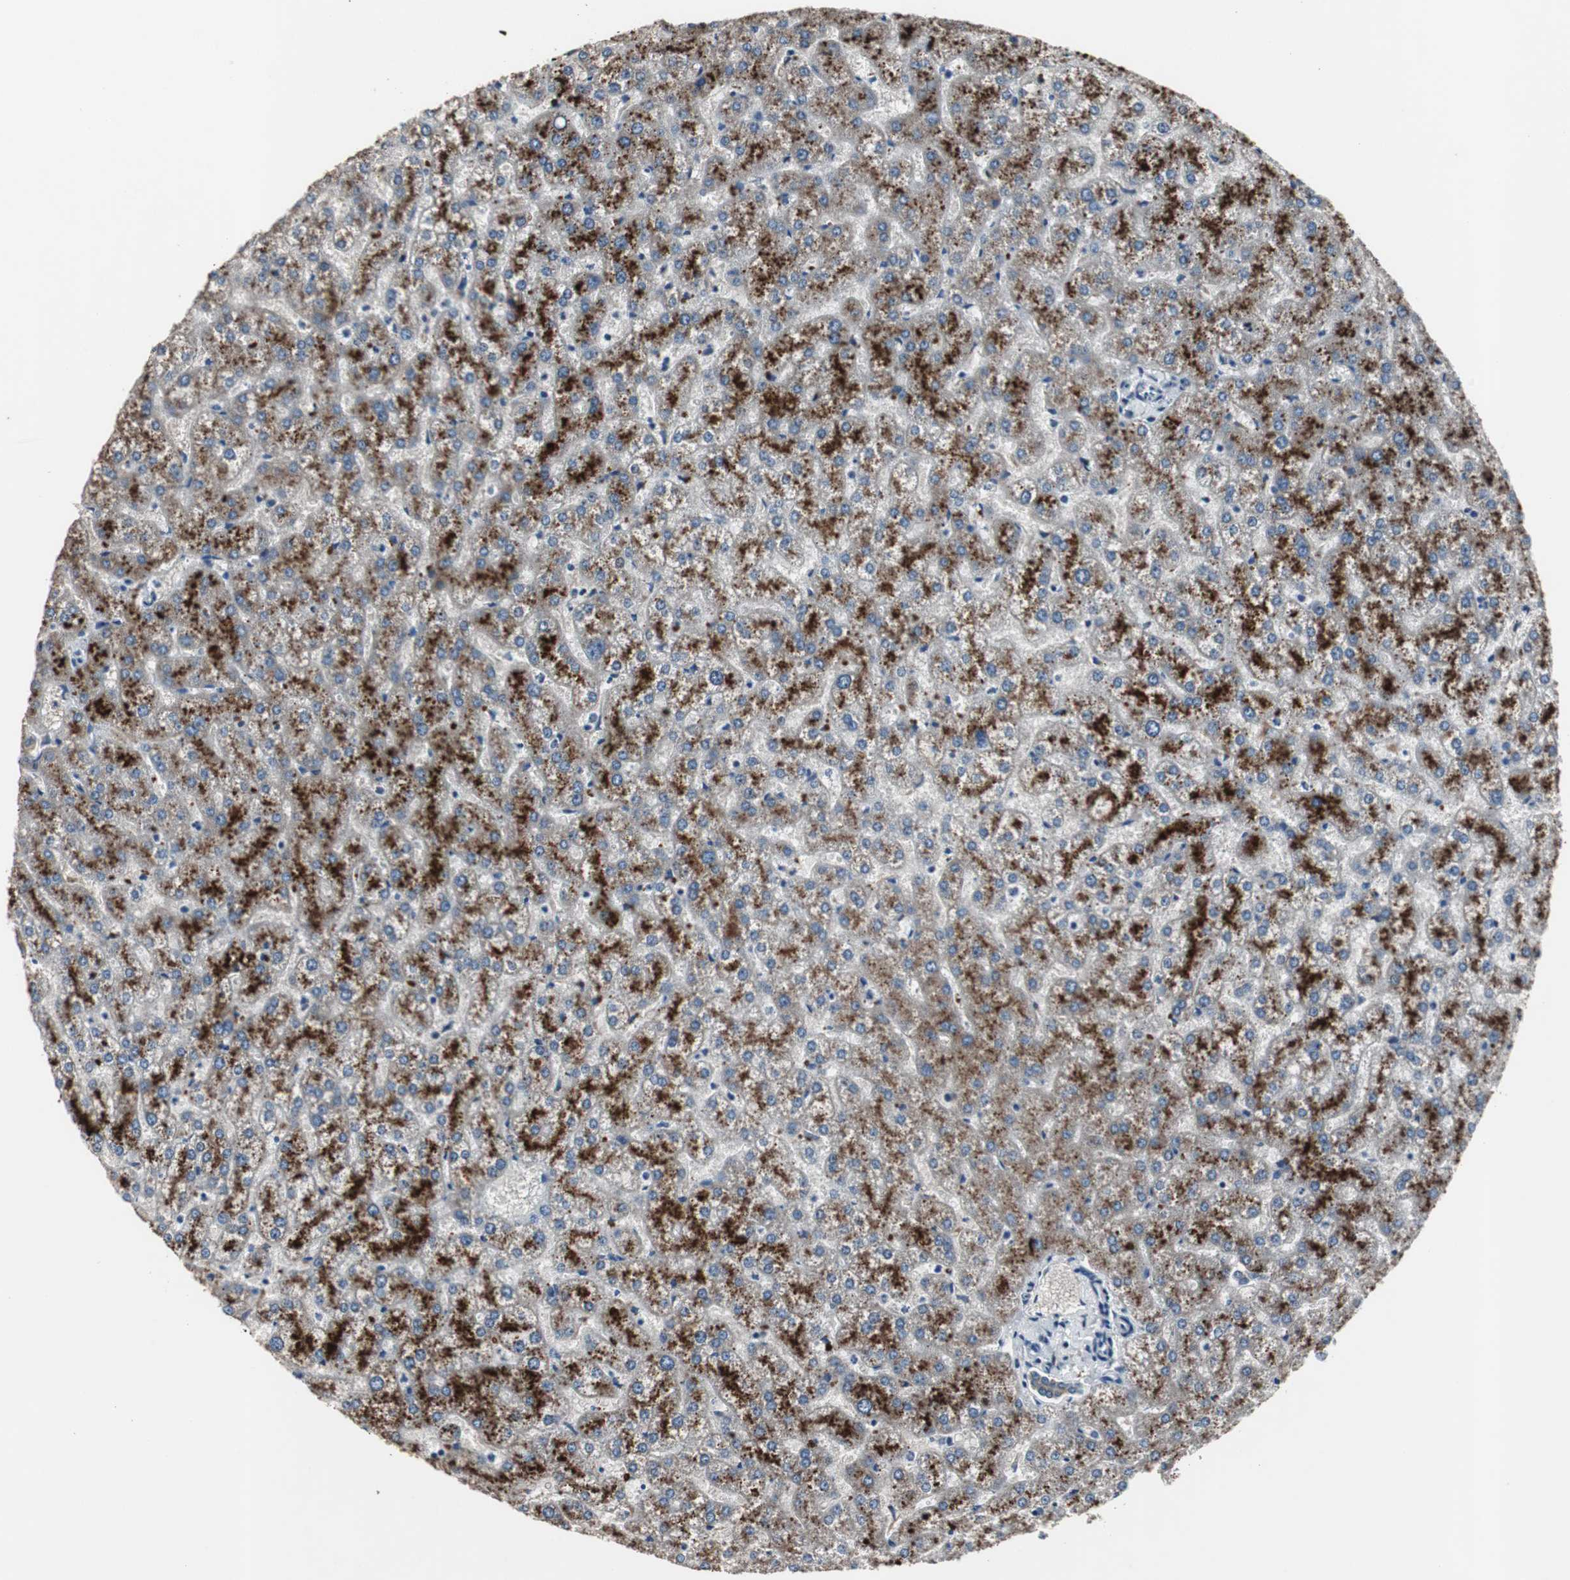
{"staining": {"intensity": "weak", "quantity": ">75%", "location": "cytoplasmic/membranous"}, "tissue": "liver", "cell_type": "Cholangiocytes", "image_type": "normal", "snomed": [{"axis": "morphology", "description": "Normal tissue, NOS"}, {"axis": "topography", "description": "Liver"}], "caption": "Liver stained for a protein shows weak cytoplasmic/membranous positivity in cholangiocytes. (brown staining indicates protein expression, while blue staining denotes nuclei).", "gene": "PCYT1B", "patient": {"sex": "female", "age": 32}}